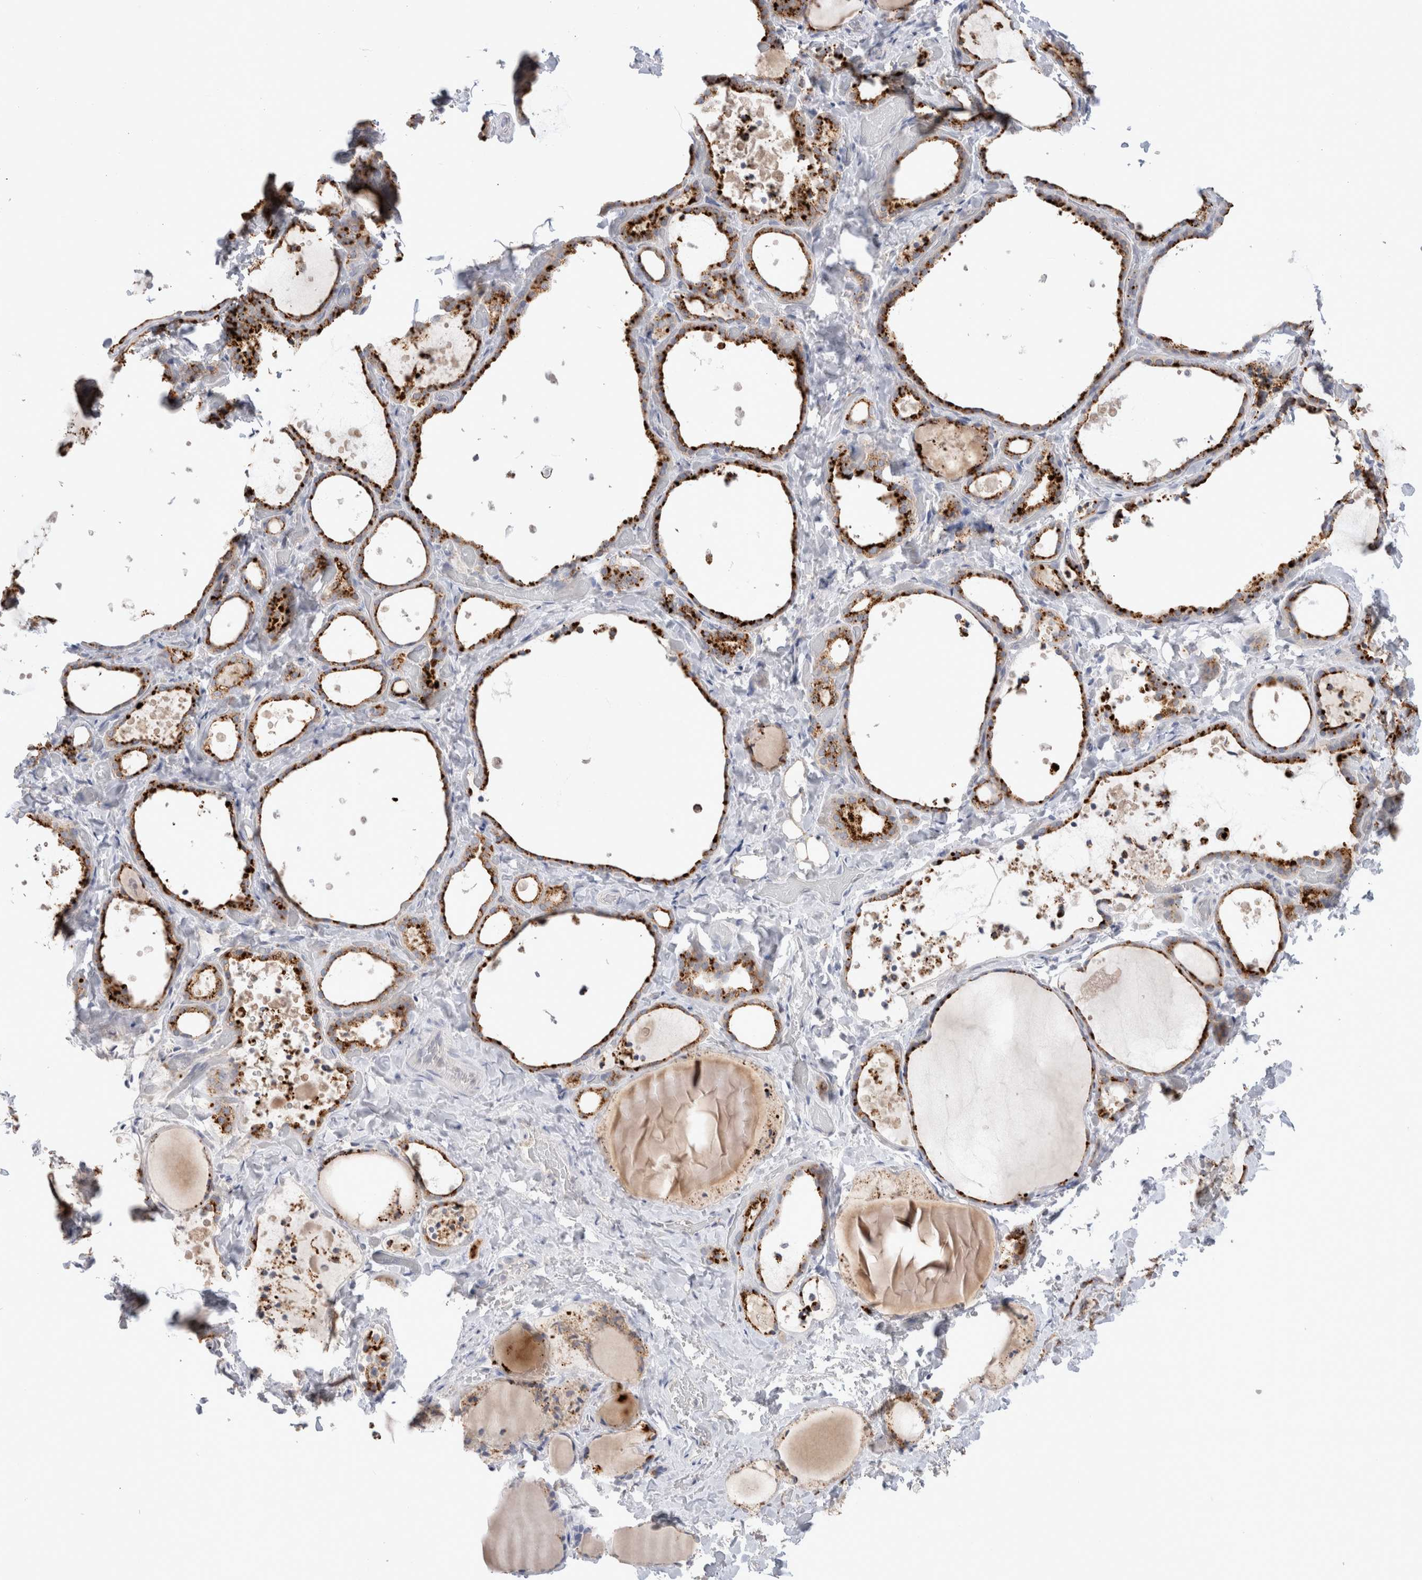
{"staining": {"intensity": "strong", "quantity": ">75%", "location": "cytoplasmic/membranous"}, "tissue": "thyroid gland", "cell_type": "Glandular cells", "image_type": "normal", "snomed": [{"axis": "morphology", "description": "Normal tissue, NOS"}, {"axis": "topography", "description": "Thyroid gland"}], "caption": "DAB immunohistochemical staining of benign thyroid gland reveals strong cytoplasmic/membranous protein expression in about >75% of glandular cells.", "gene": "HPGDS", "patient": {"sex": "female", "age": 44}}